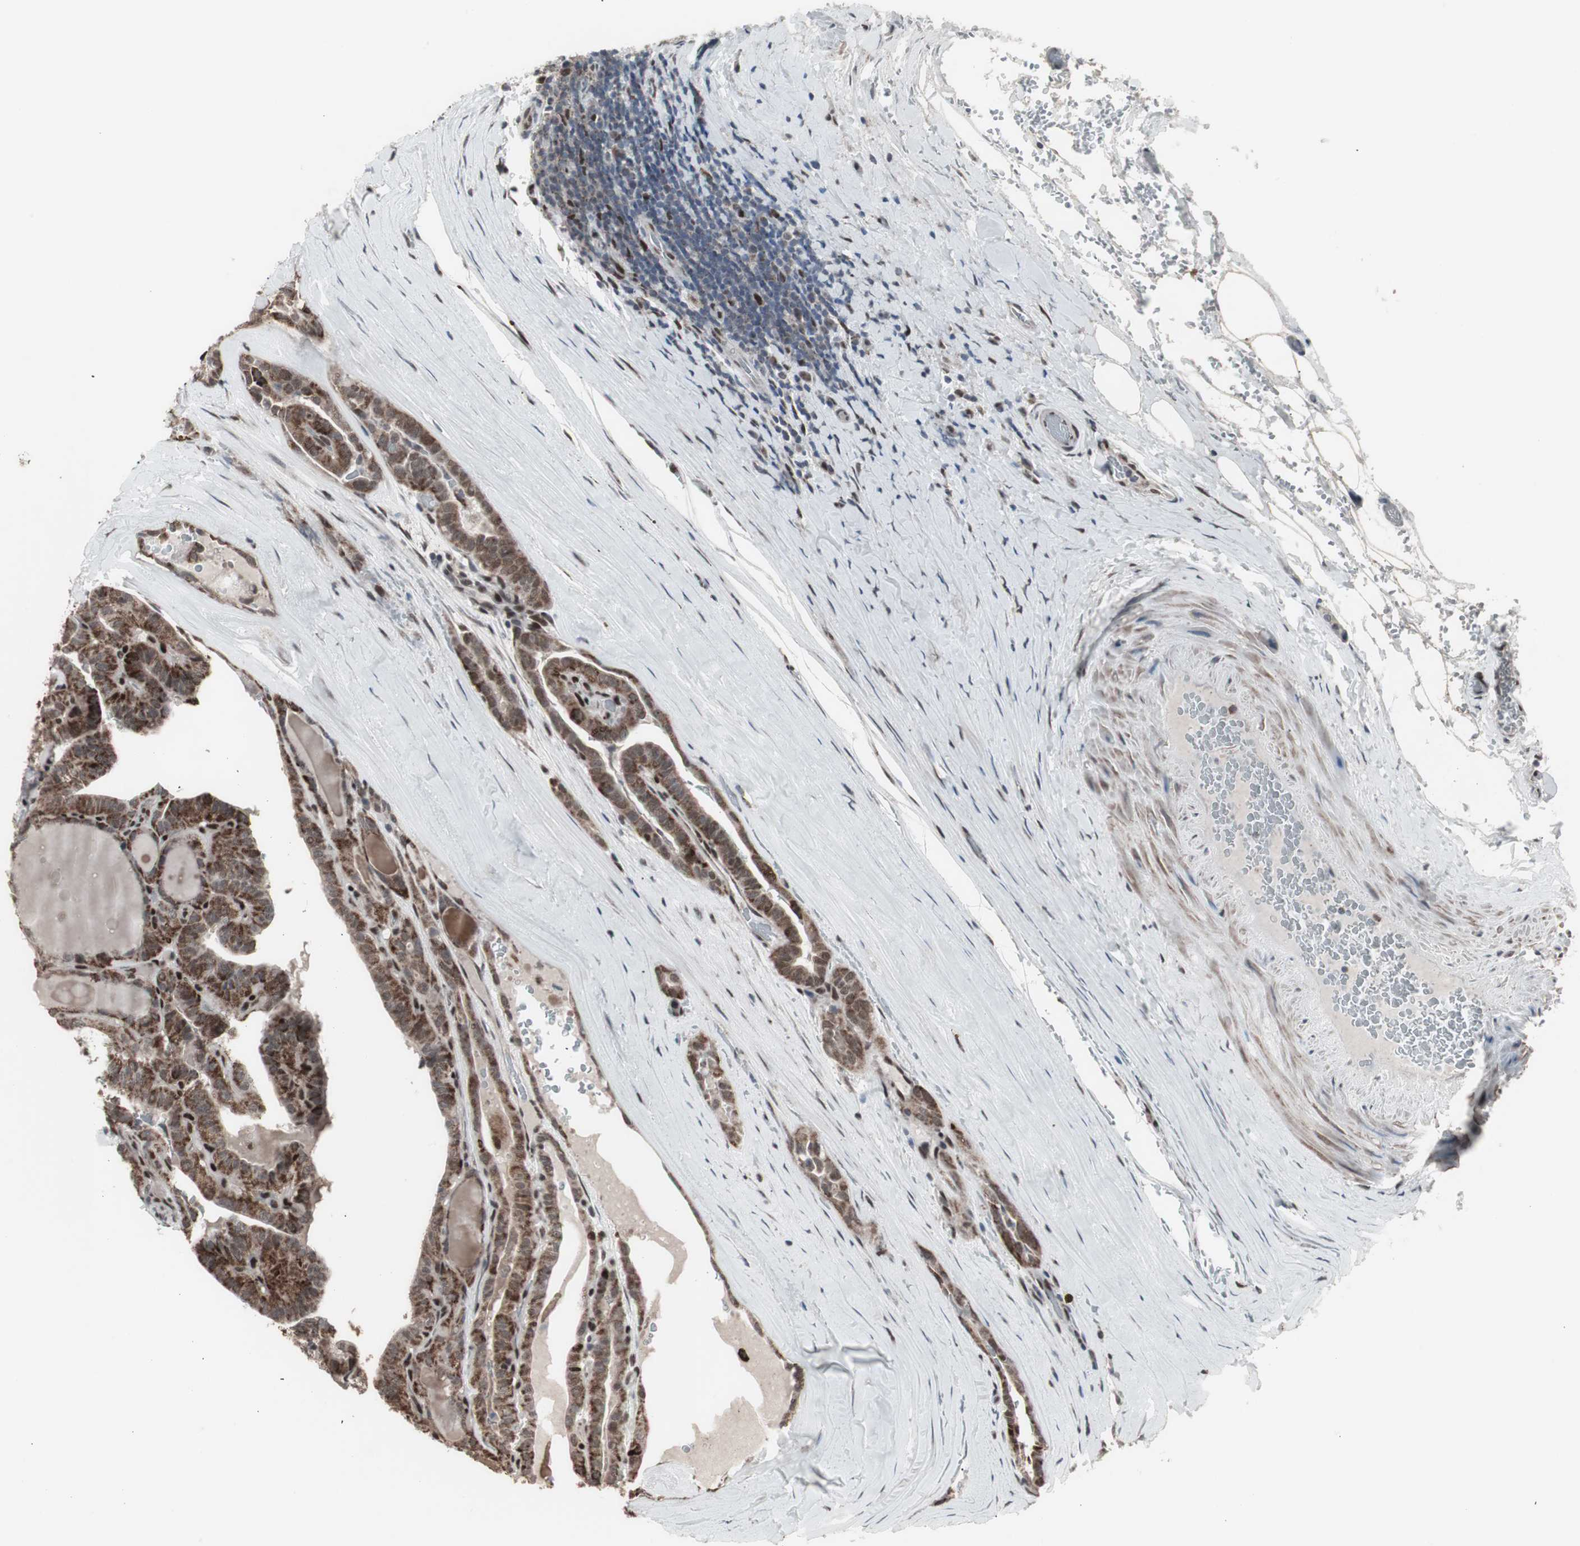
{"staining": {"intensity": "moderate", "quantity": ">75%", "location": "cytoplasmic/membranous,nuclear"}, "tissue": "thyroid cancer", "cell_type": "Tumor cells", "image_type": "cancer", "snomed": [{"axis": "morphology", "description": "Papillary adenocarcinoma, NOS"}, {"axis": "topography", "description": "Thyroid gland"}], "caption": "There is medium levels of moderate cytoplasmic/membranous and nuclear expression in tumor cells of papillary adenocarcinoma (thyroid), as demonstrated by immunohistochemical staining (brown color).", "gene": "RXRA", "patient": {"sex": "male", "age": 77}}